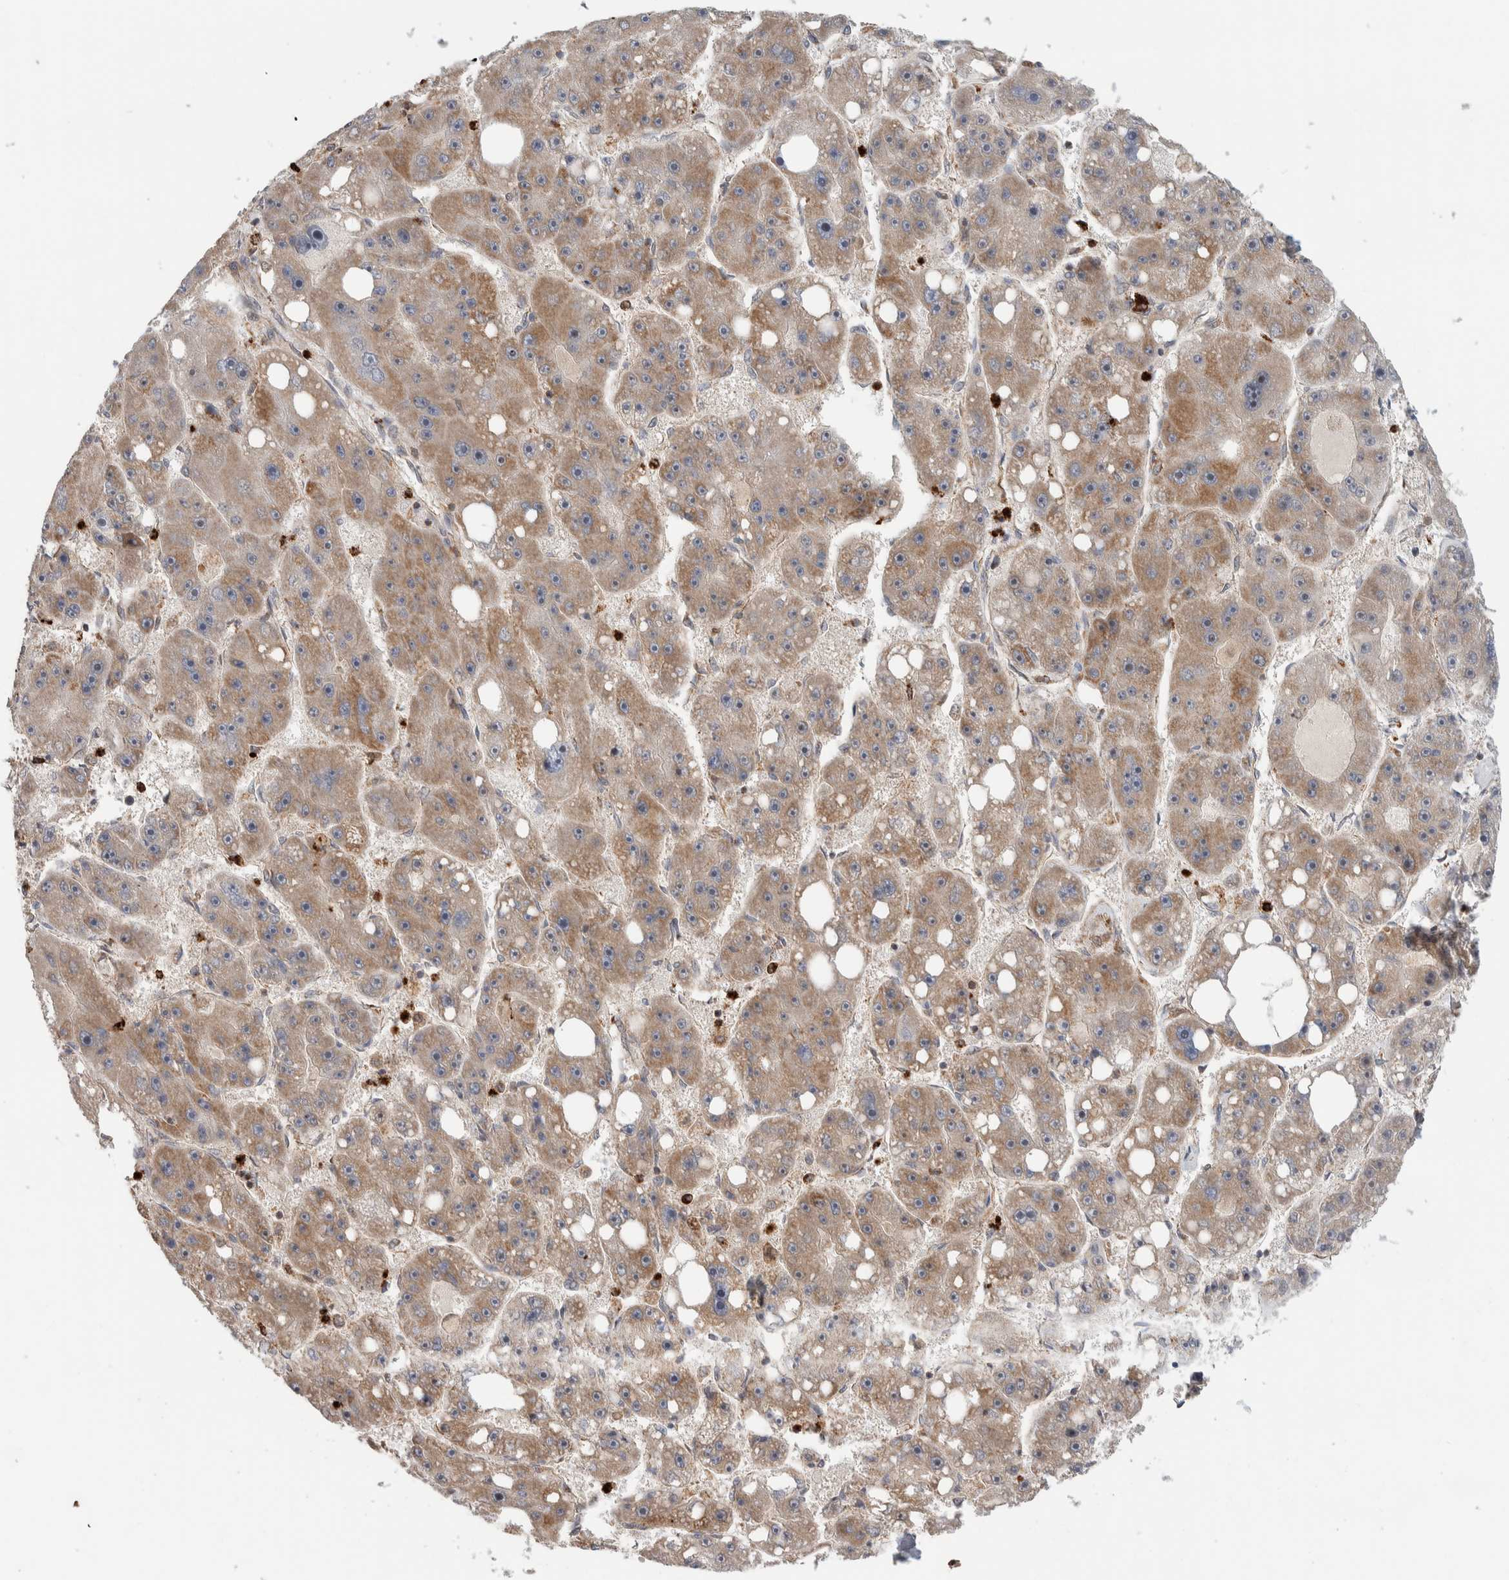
{"staining": {"intensity": "weak", "quantity": ">75%", "location": "cytoplasmic/membranous"}, "tissue": "liver cancer", "cell_type": "Tumor cells", "image_type": "cancer", "snomed": [{"axis": "morphology", "description": "Carcinoma, Hepatocellular, NOS"}, {"axis": "topography", "description": "Liver"}], "caption": "A micrograph of human liver cancer (hepatocellular carcinoma) stained for a protein displays weak cytoplasmic/membranous brown staining in tumor cells.", "gene": "VPS53", "patient": {"sex": "female", "age": 61}}